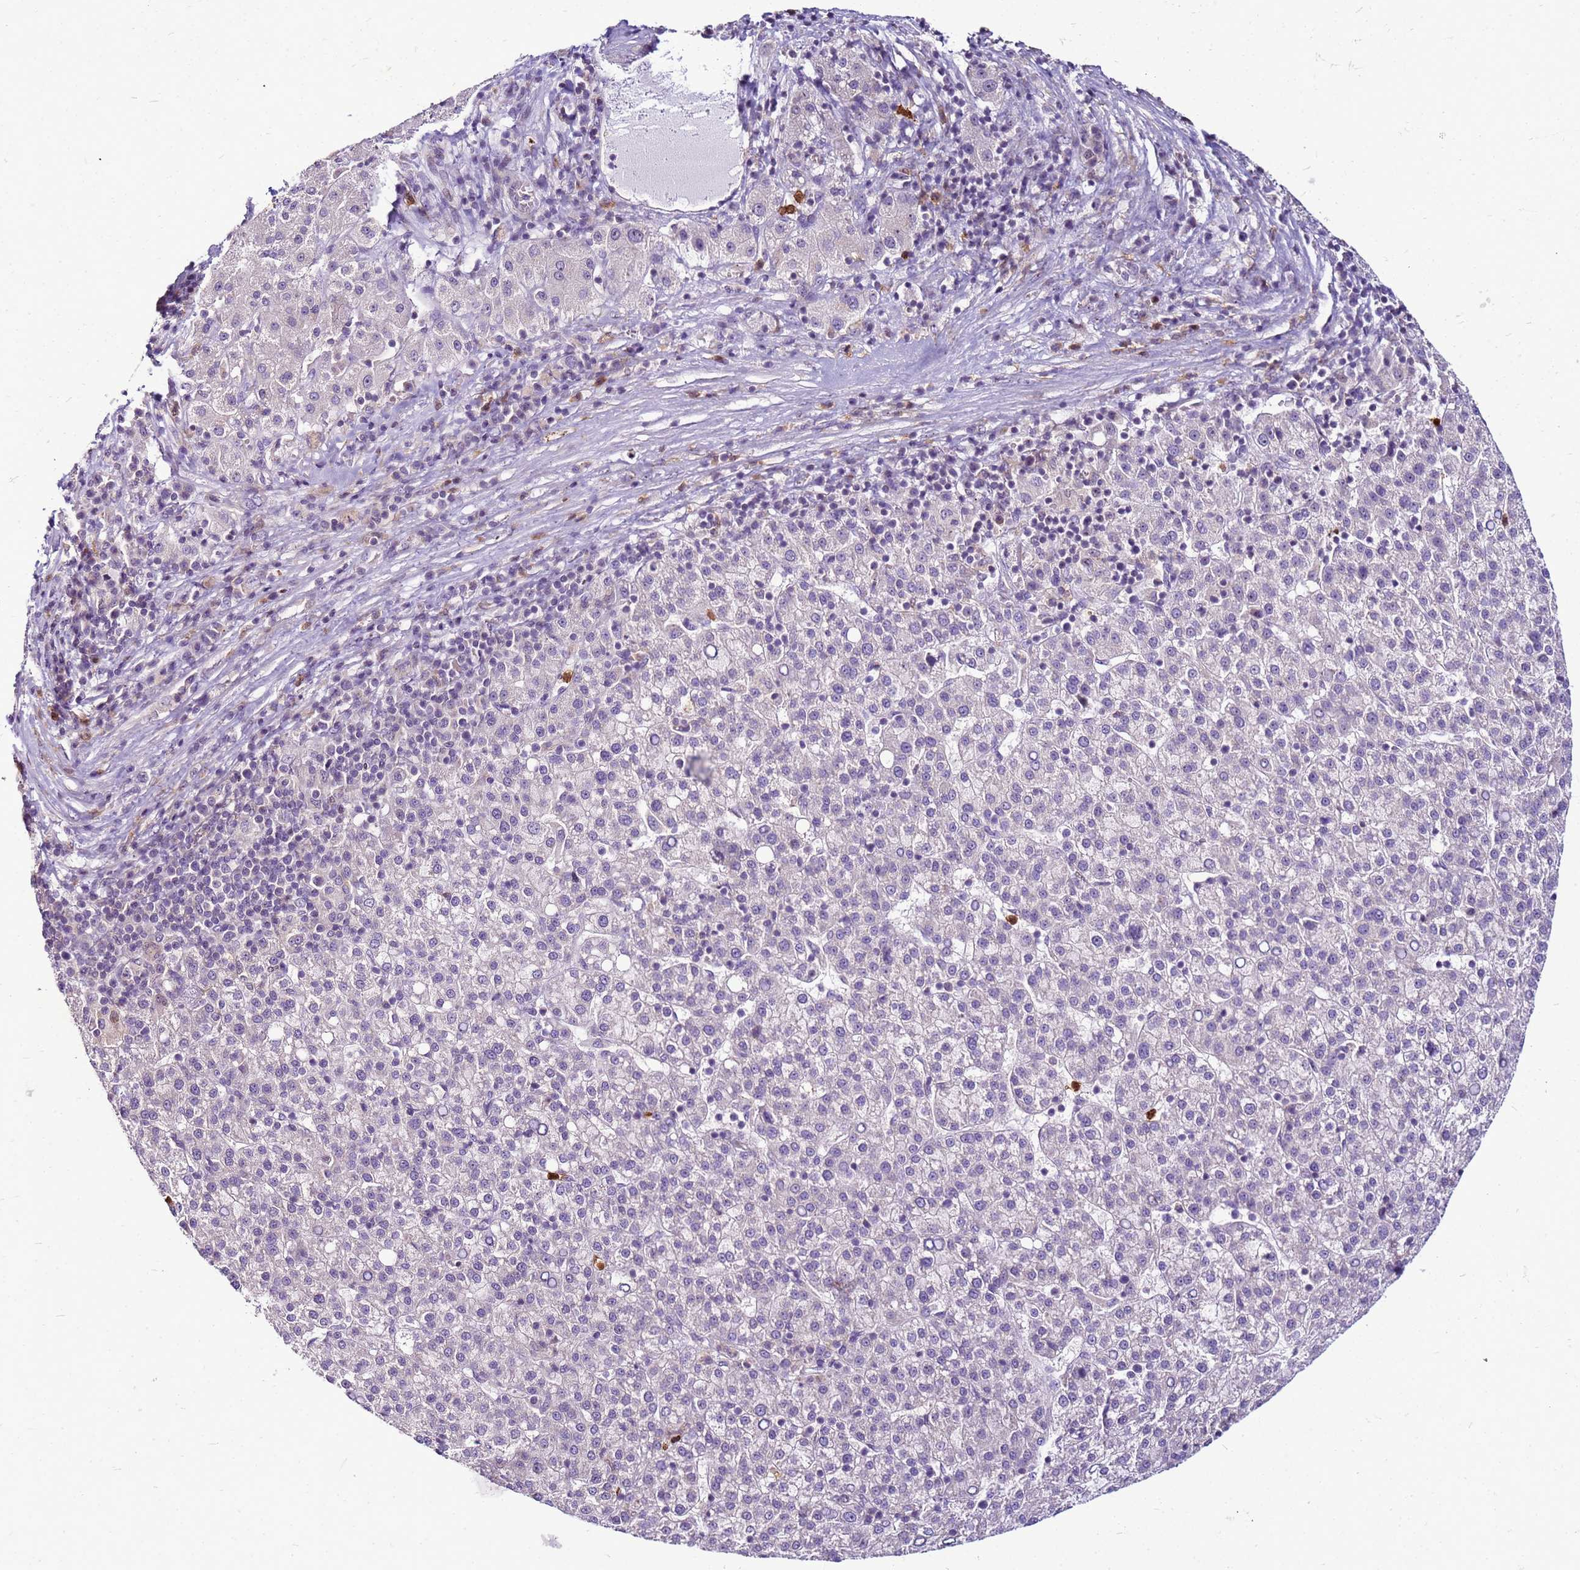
{"staining": {"intensity": "negative", "quantity": "none", "location": "none"}, "tissue": "liver cancer", "cell_type": "Tumor cells", "image_type": "cancer", "snomed": [{"axis": "morphology", "description": "Carcinoma, Hepatocellular, NOS"}, {"axis": "topography", "description": "Liver"}], "caption": "DAB (3,3'-diaminobenzidine) immunohistochemical staining of liver hepatocellular carcinoma exhibits no significant positivity in tumor cells. (DAB (3,3'-diaminobenzidine) IHC visualized using brightfield microscopy, high magnification).", "gene": "VPS4B", "patient": {"sex": "female", "age": 58}}